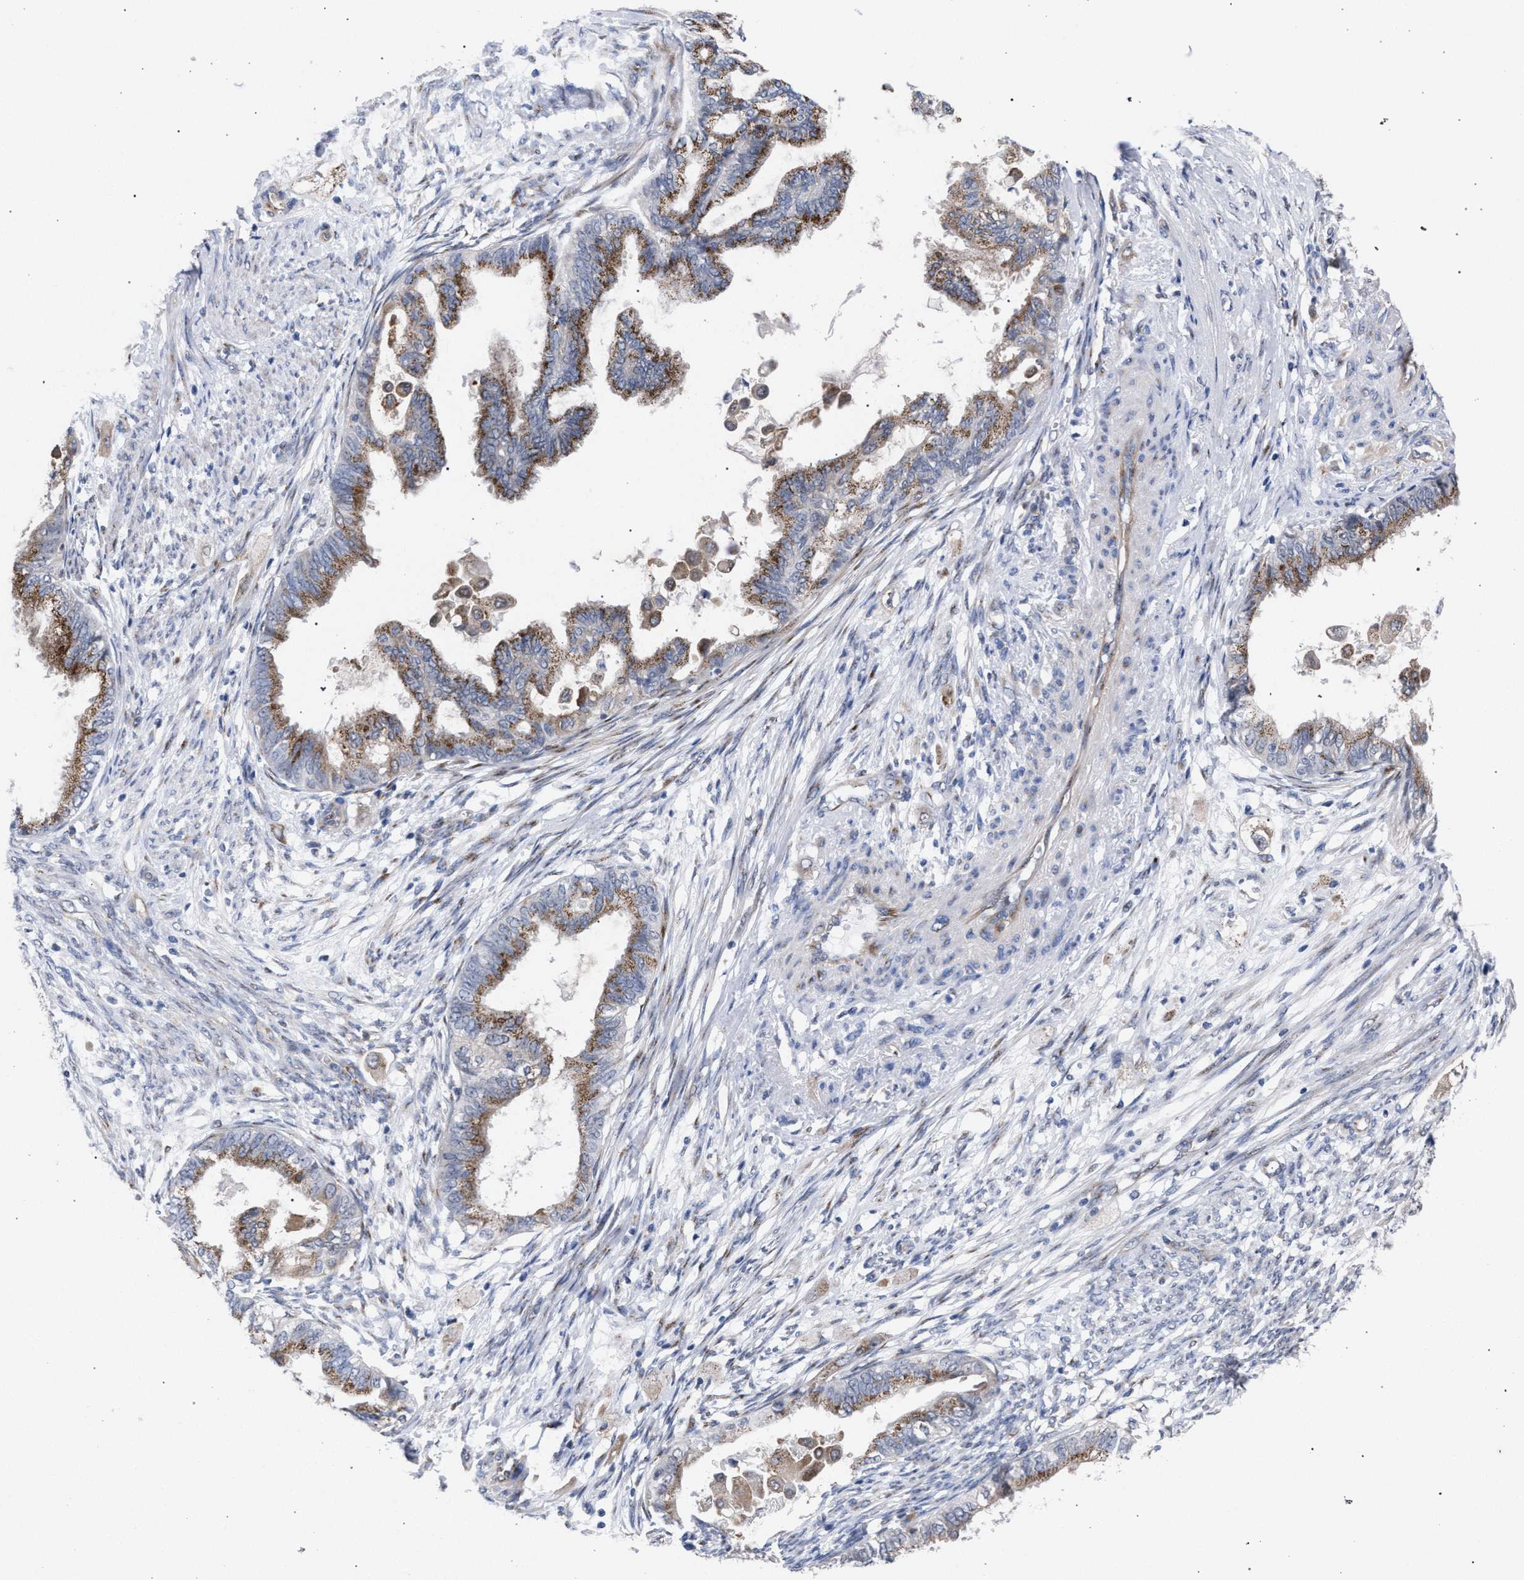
{"staining": {"intensity": "moderate", "quantity": ">75%", "location": "cytoplasmic/membranous"}, "tissue": "cervical cancer", "cell_type": "Tumor cells", "image_type": "cancer", "snomed": [{"axis": "morphology", "description": "Normal tissue, NOS"}, {"axis": "morphology", "description": "Adenocarcinoma, NOS"}, {"axis": "topography", "description": "Cervix"}, {"axis": "topography", "description": "Endometrium"}], "caption": "Cervical adenocarcinoma stained for a protein displays moderate cytoplasmic/membranous positivity in tumor cells. Immunohistochemistry stains the protein of interest in brown and the nuclei are stained blue.", "gene": "GOLGA2", "patient": {"sex": "female", "age": 86}}